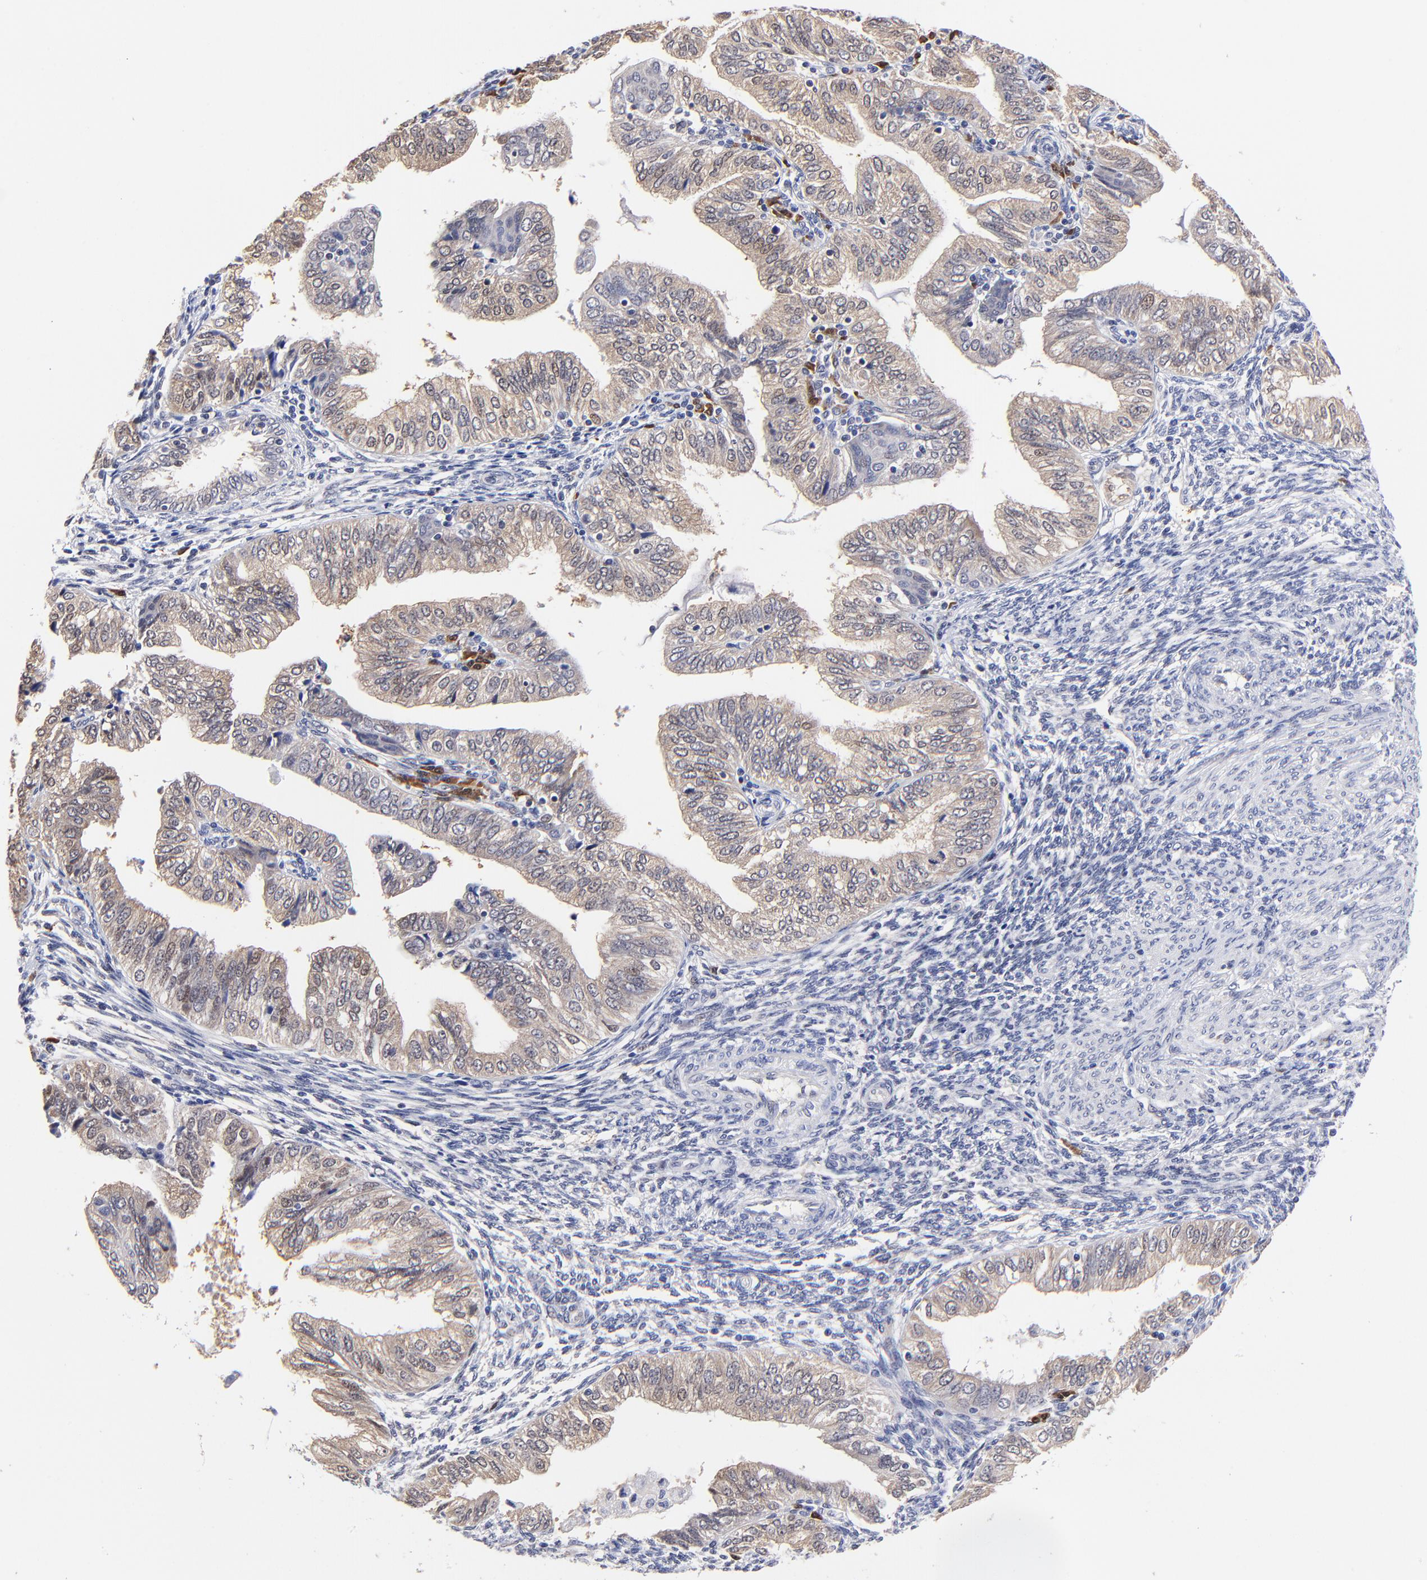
{"staining": {"intensity": "weak", "quantity": ">75%", "location": "cytoplasmic/membranous"}, "tissue": "endometrial cancer", "cell_type": "Tumor cells", "image_type": "cancer", "snomed": [{"axis": "morphology", "description": "Adenocarcinoma, NOS"}, {"axis": "topography", "description": "Endometrium"}], "caption": "Immunohistochemistry (IHC) micrograph of neoplastic tissue: human endometrial adenocarcinoma stained using immunohistochemistry exhibits low levels of weak protein expression localized specifically in the cytoplasmic/membranous of tumor cells, appearing as a cytoplasmic/membranous brown color.", "gene": "ZNF155", "patient": {"sex": "female", "age": 51}}